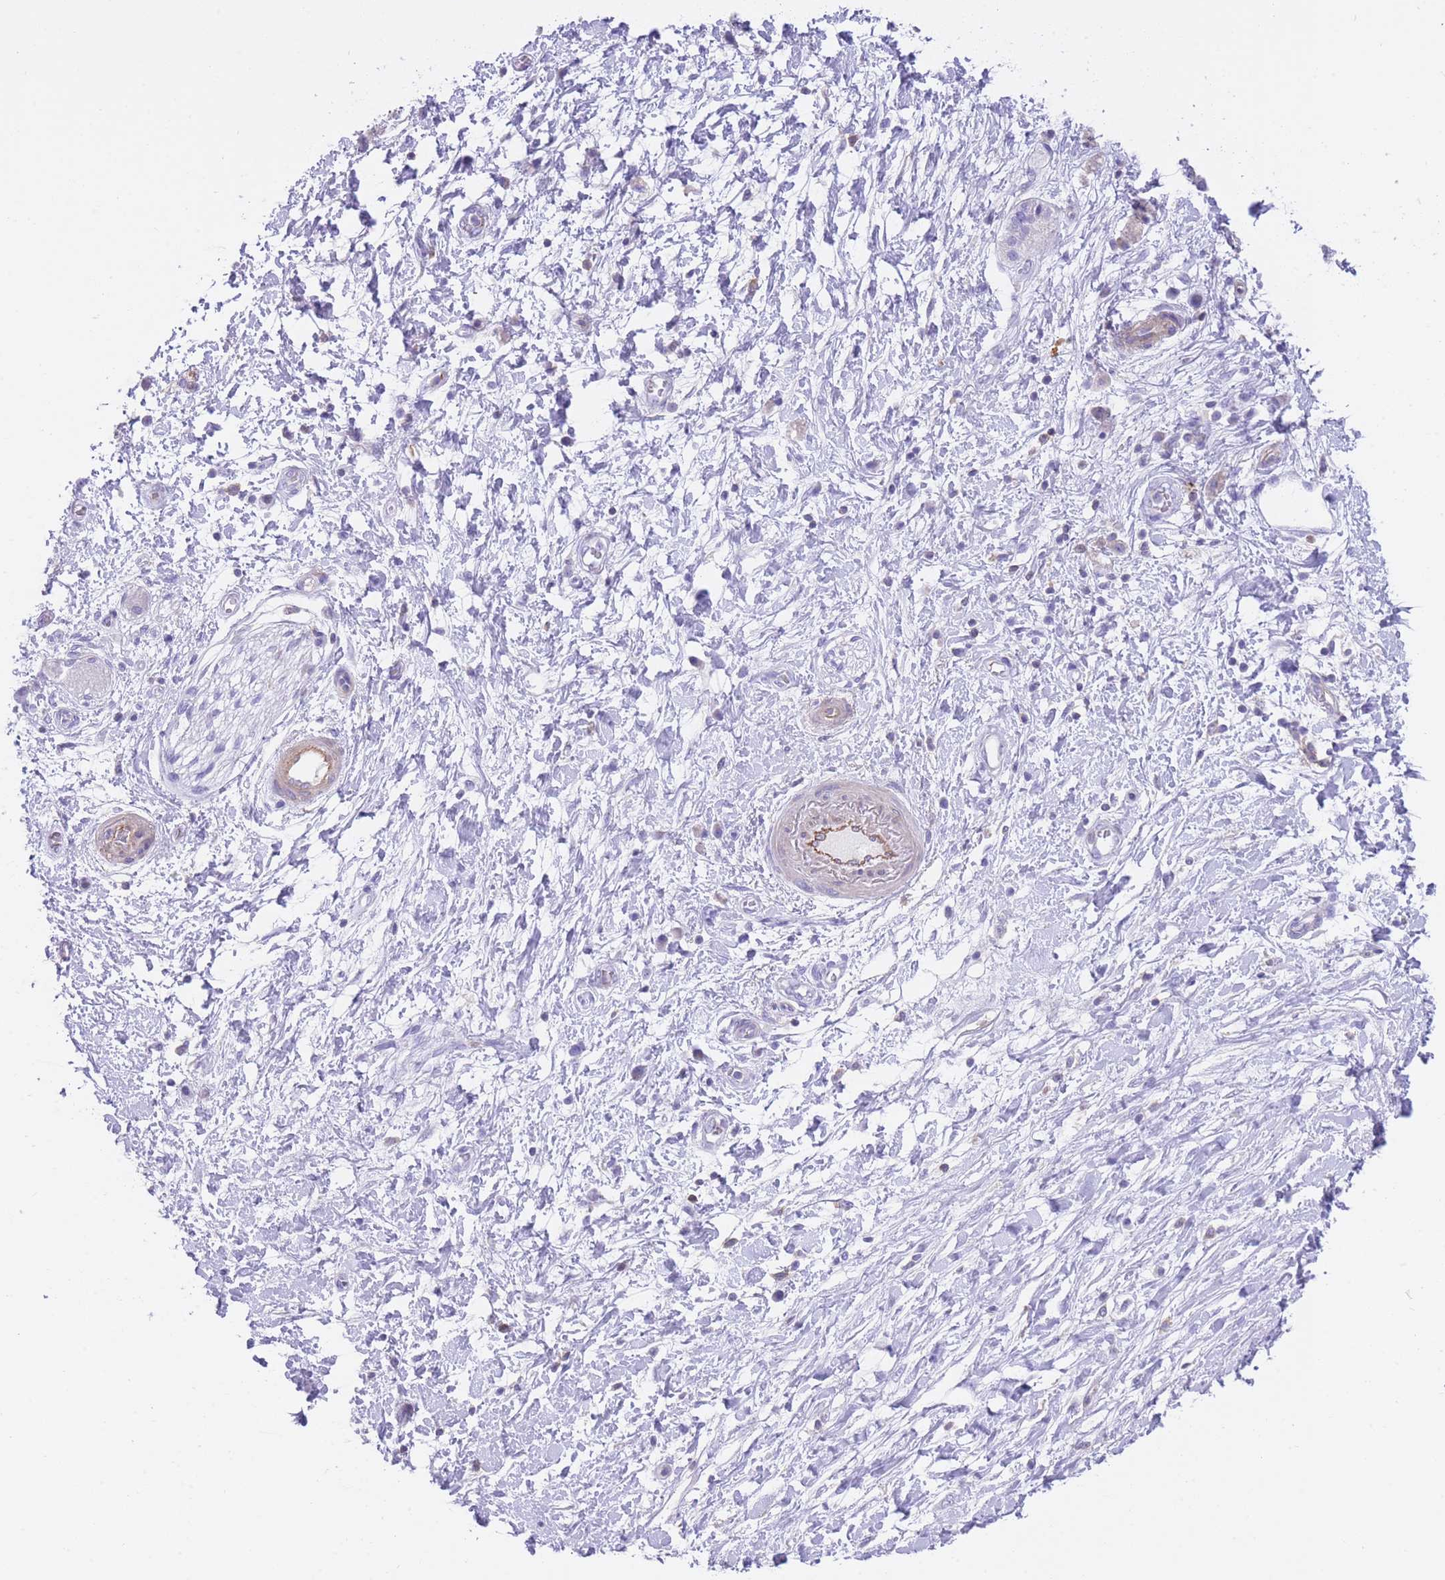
{"staining": {"intensity": "negative", "quantity": "none", "location": "none"}, "tissue": "pancreatic cancer", "cell_type": "Tumor cells", "image_type": "cancer", "snomed": [{"axis": "morphology", "description": "Adenocarcinoma, NOS"}, {"axis": "topography", "description": "Pancreas"}], "caption": "Immunohistochemistry (IHC) of pancreatic cancer shows no positivity in tumor cells.", "gene": "LDB3", "patient": {"sex": "male", "age": 68}}